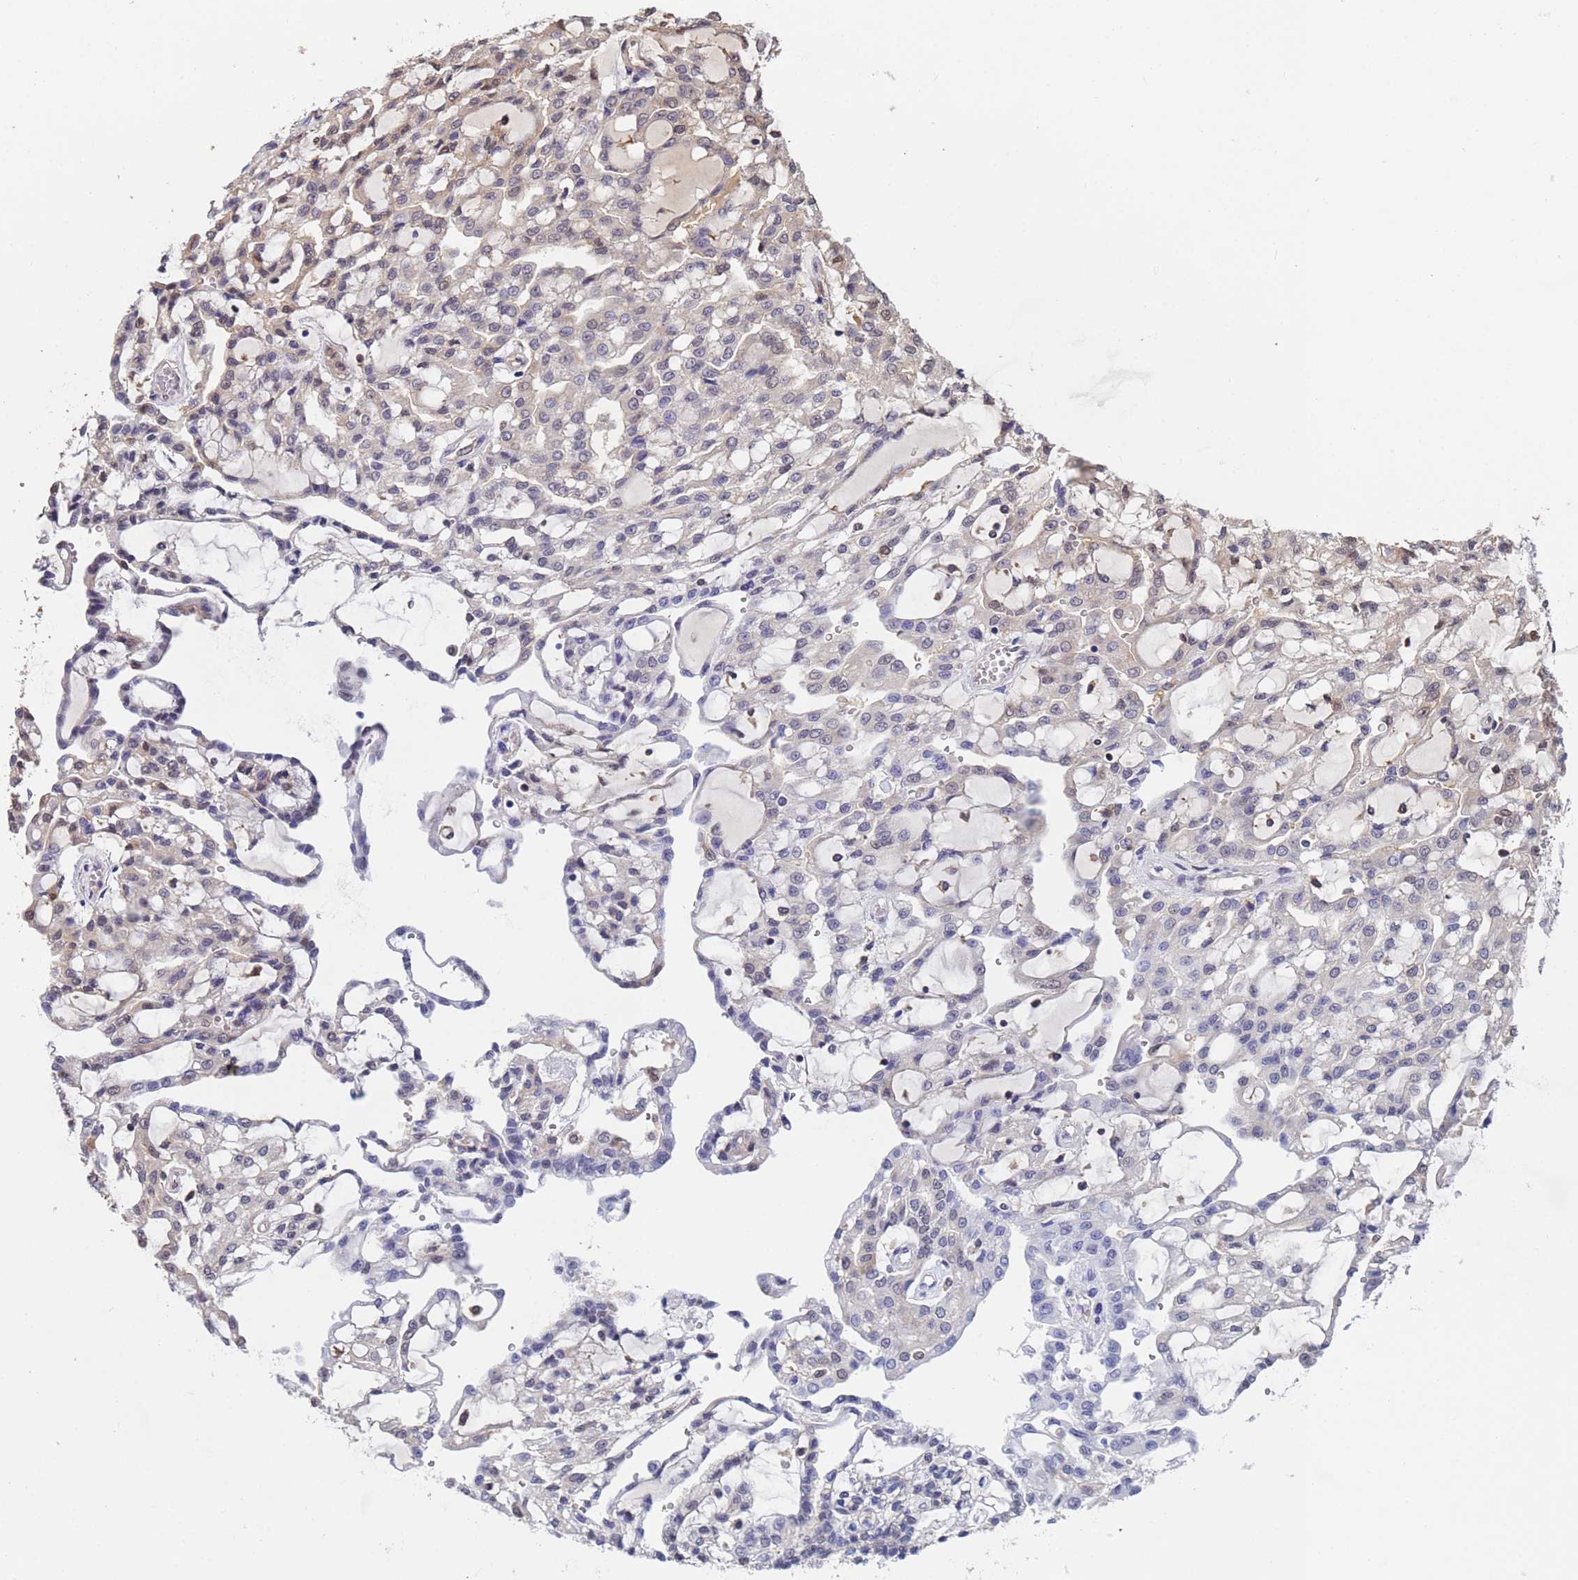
{"staining": {"intensity": "negative", "quantity": "none", "location": "none"}, "tissue": "renal cancer", "cell_type": "Tumor cells", "image_type": "cancer", "snomed": [{"axis": "morphology", "description": "Adenocarcinoma, NOS"}, {"axis": "topography", "description": "Kidney"}], "caption": "Histopathology image shows no protein expression in tumor cells of renal adenocarcinoma tissue.", "gene": "SUMO4", "patient": {"sex": "male", "age": 63}}